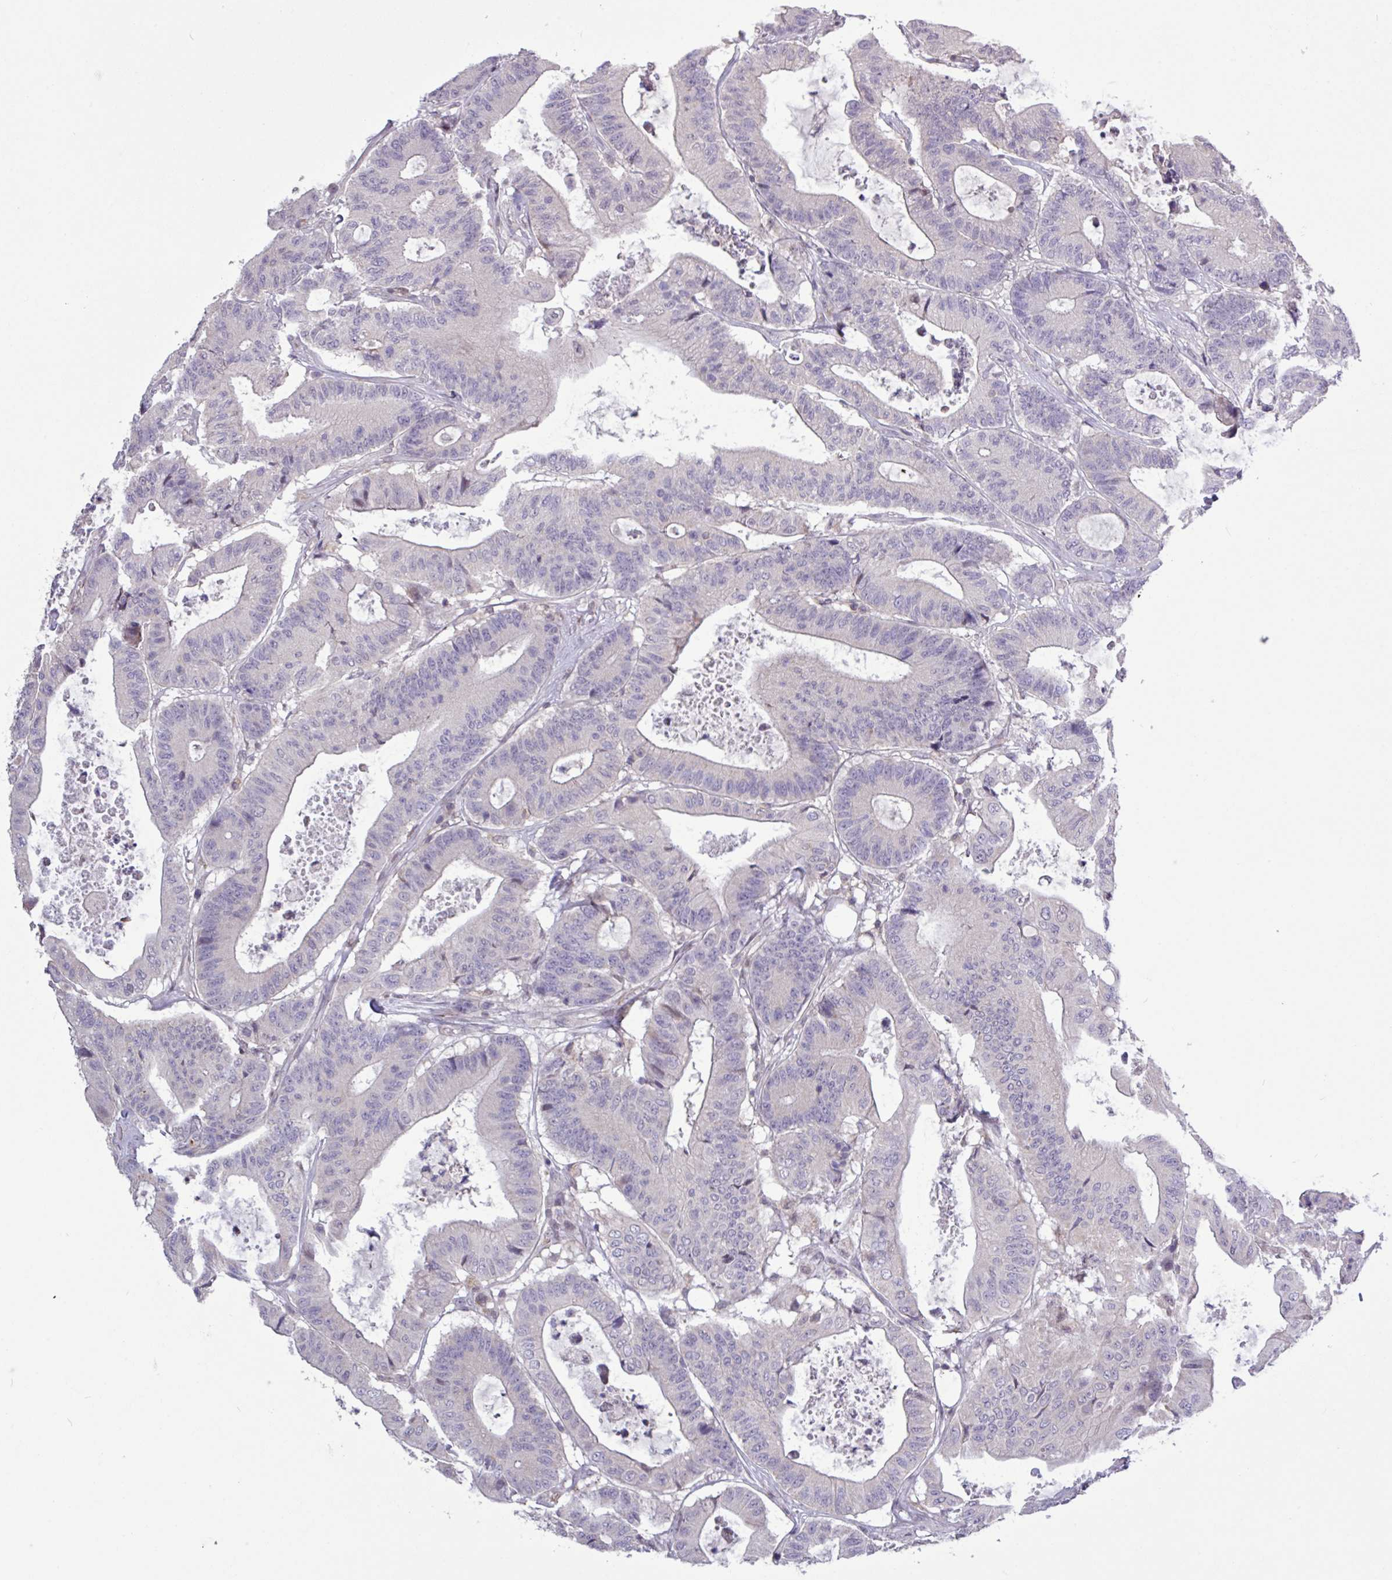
{"staining": {"intensity": "negative", "quantity": "none", "location": "none"}, "tissue": "colorectal cancer", "cell_type": "Tumor cells", "image_type": "cancer", "snomed": [{"axis": "morphology", "description": "Adenocarcinoma, NOS"}, {"axis": "topography", "description": "Colon"}], "caption": "Tumor cells are negative for protein expression in human adenocarcinoma (colorectal).", "gene": "RTL3", "patient": {"sex": "female", "age": 84}}